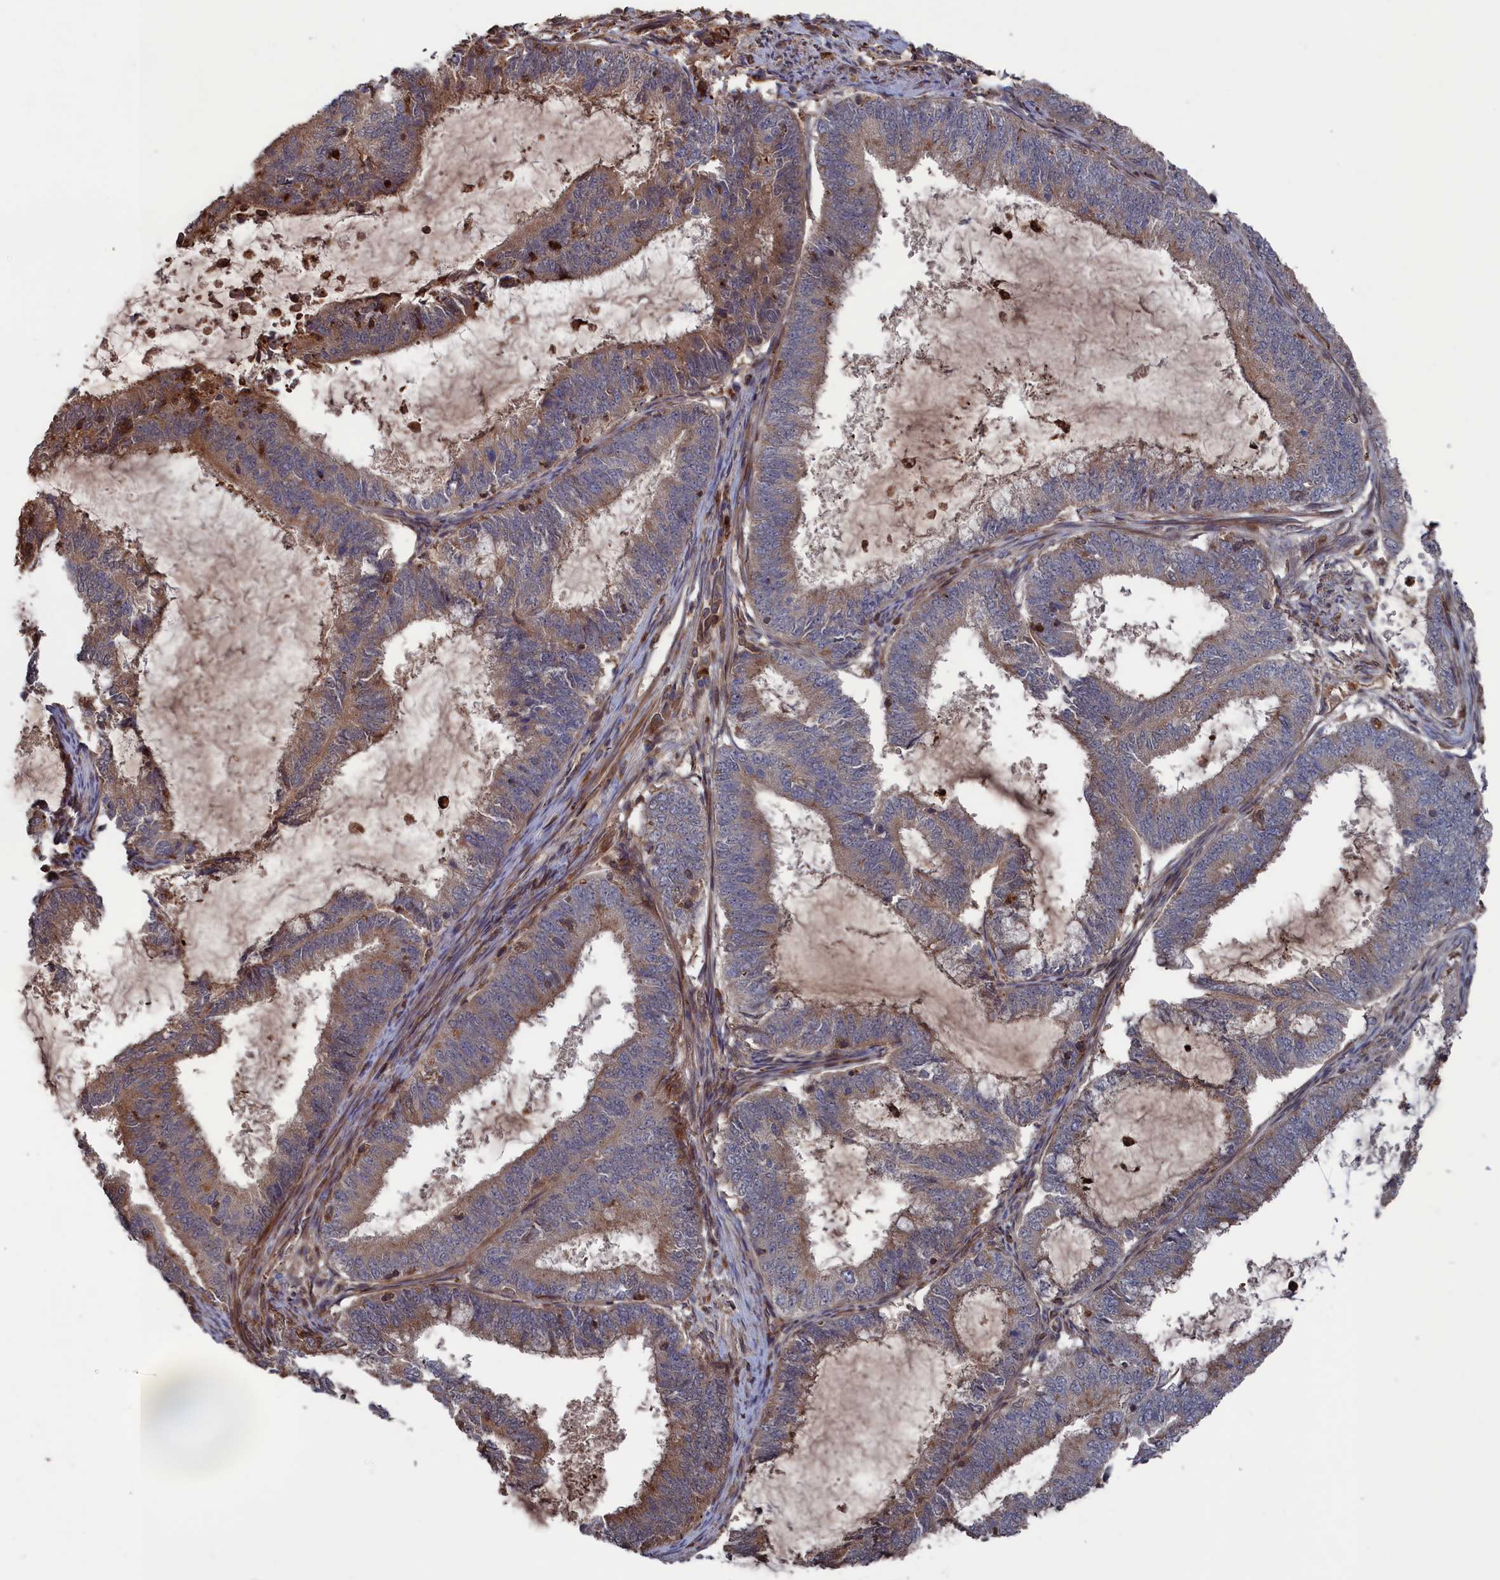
{"staining": {"intensity": "moderate", "quantity": "25%-75%", "location": "cytoplasmic/membranous"}, "tissue": "endometrial cancer", "cell_type": "Tumor cells", "image_type": "cancer", "snomed": [{"axis": "morphology", "description": "Adenocarcinoma, NOS"}, {"axis": "topography", "description": "Endometrium"}], "caption": "Immunohistochemical staining of human endometrial cancer (adenocarcinoma) demonstrates medium levels of moderate cytoplasmic/membranous protein positivity in approximately 25%-75% of tumor cells.", "gene": "PLA2G15", "patient": {"sex": "female", "age": 51}}